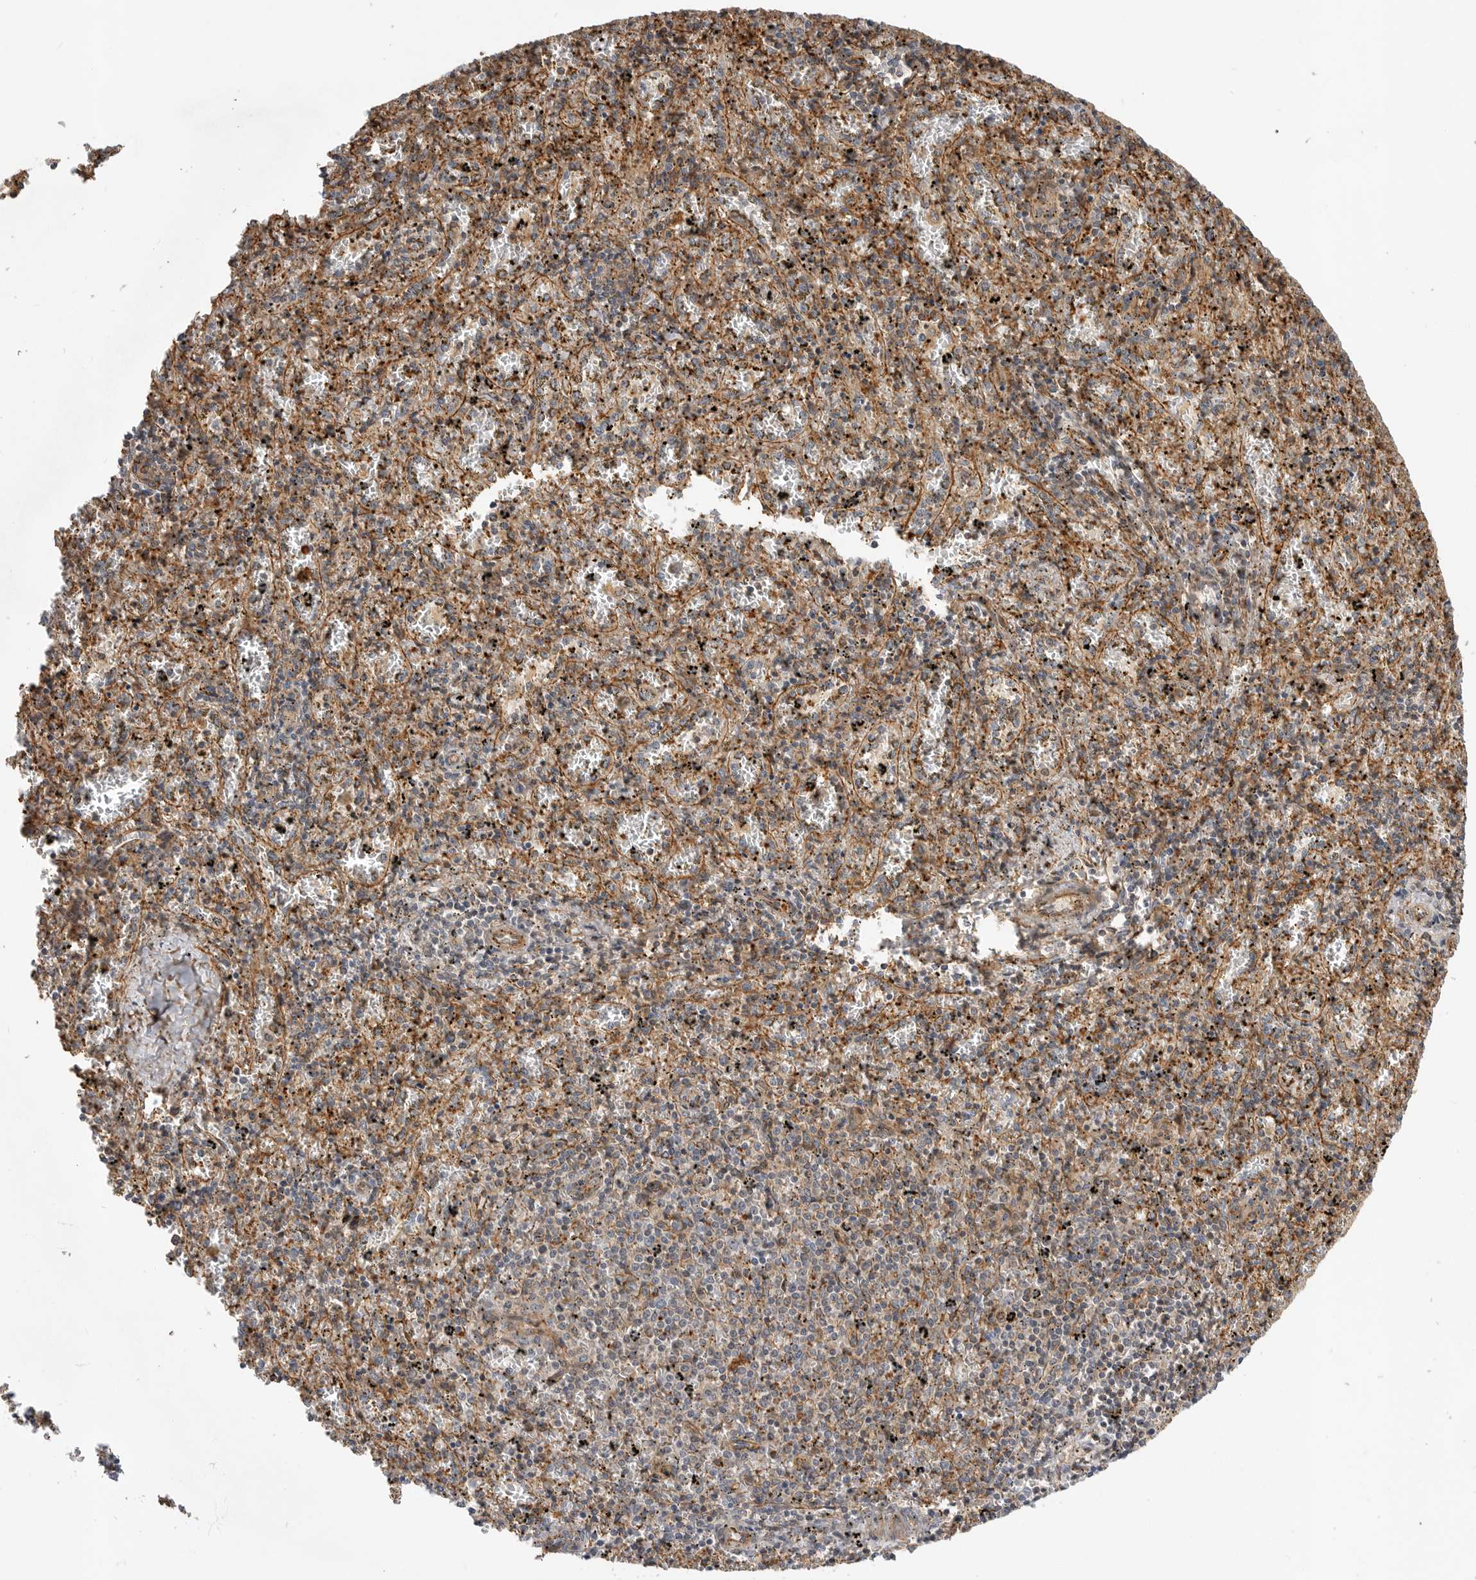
{"staining": {"intensity": "moderate", "quantity": "<25%", "location": "cytoplasmic/membranous"}, "tissue": "spleen", "cell_type": "Cells in red pulp", "image_type": "normal", "snomed": [{"axis": "morphology", "description": "Normal tissue, NOS"}, {"axis": "topography", "description": "Spleen"}], "caption": "Immunohistochemical staining of normal human spleen shows <25% levels of moderate cytoplasmic/membranous protein expression in approximately <25% of cells in red pulp.", "gene": "GPATCH2", "patient": {"sex": "male", "age": 11}}